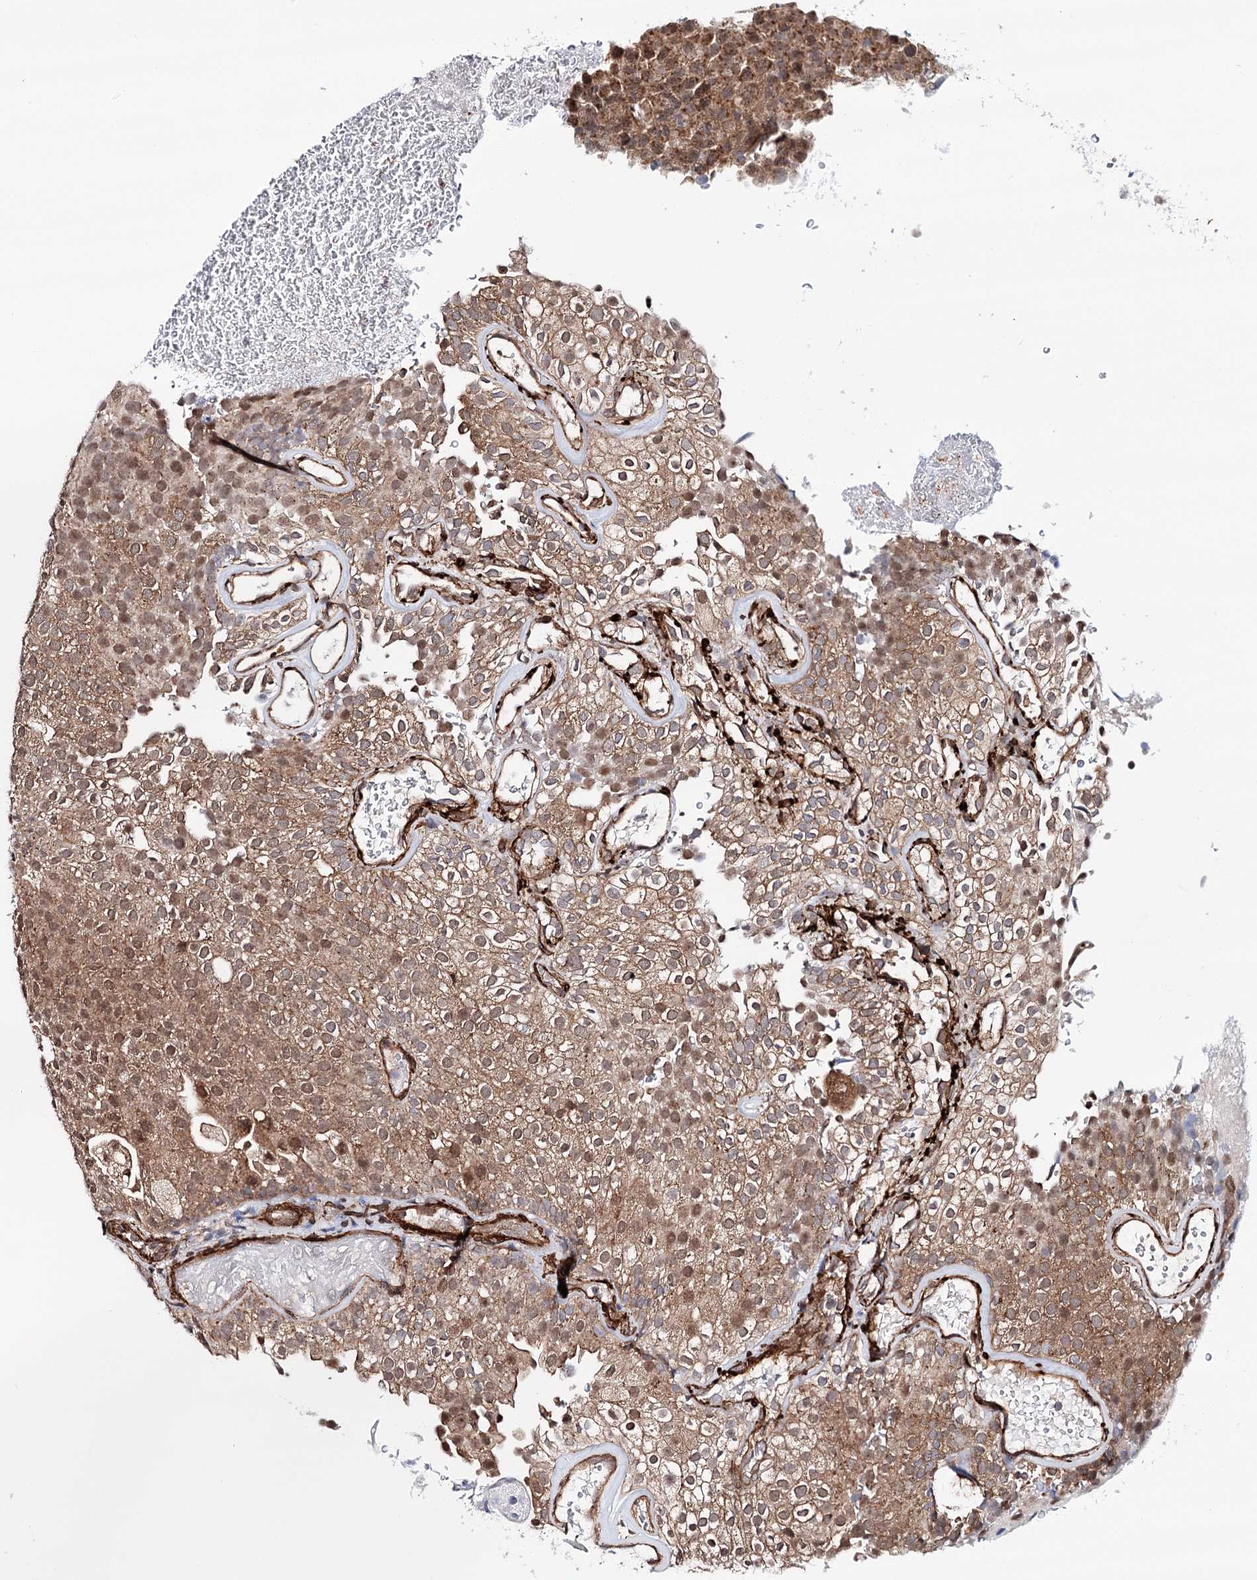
{"staining": {"intensity": "moderate", "quantity": ">75%", "location": "cytoplasmic/membranous,nuclear"}, "tissue": "urothelial cancer", "cell_type": "Tumor cells", "image_type": "cancer", "snomed": [{"axis": "morphology", "description": "Urothelial carcinoma, Low grade"}, {"axis": "topography", "description": "Urinary bladder"}], "caption": "Moderate cytoplasmic/membranous and nuclear positivity for a protein is identified in approximately >75% of tumor cells of urothelial cancer using immunohistochemistry (IHC).", "gene": "PPP2R5B", "patient": {"sex": "male", "age": 78}}